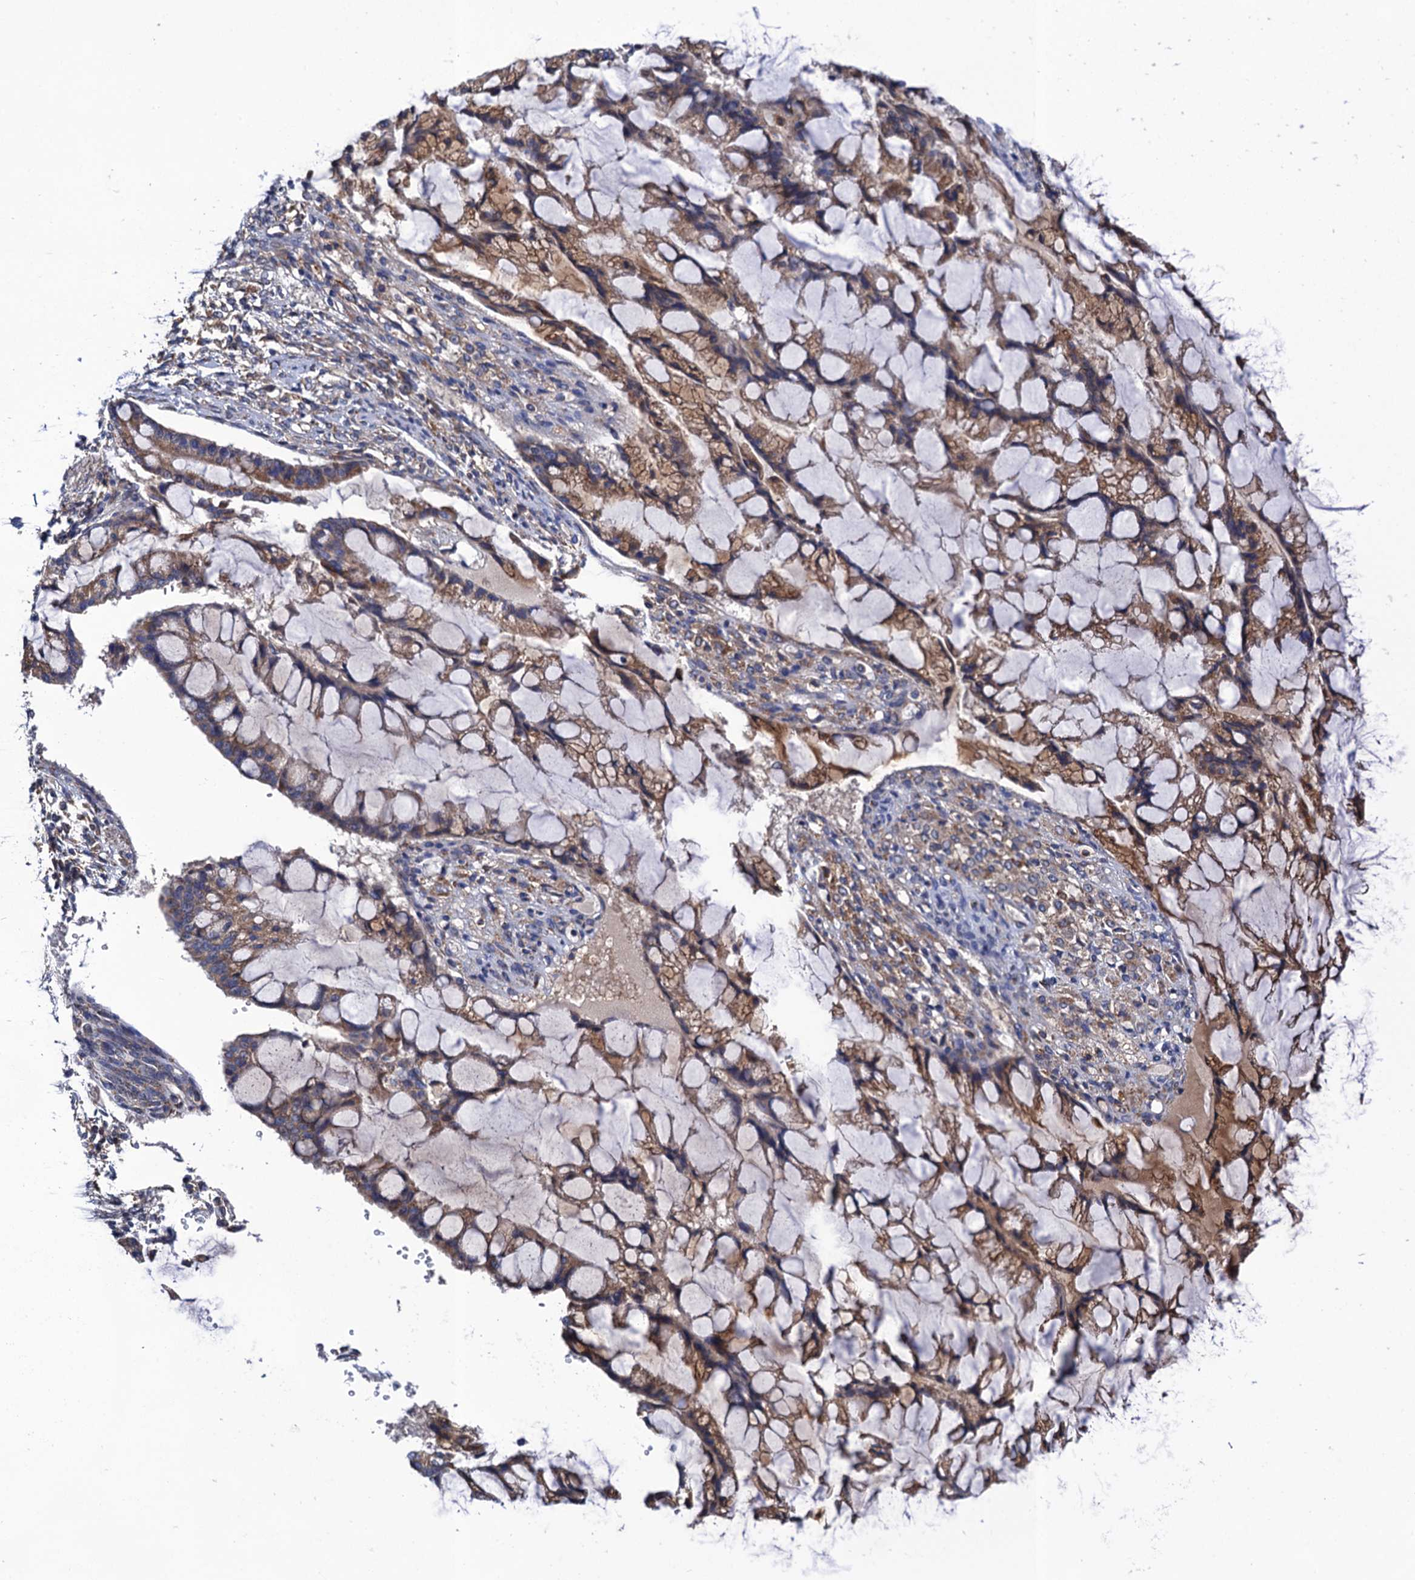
{"staining": {"intensity": "moderate", "quantity": ">75%", "location": "cytoplasmic/membranous"}, "tissue": "ovarian cancer", "cell_type": "Tumor cells", "image_type": "cancer", "snomed": [{"axis": "morphology", "description": "Cystadenocarcinoma, mucinous, NOS"}, {"axis": "topography", "description": "Ovary"}], "caption": "A micrograph of ovarian mucinous cystadenocarcinoma stained for a protein shows moderate cytoplasmic/membranous brown staining in tumor cells.", "gene": "PGLS", "patient": {"sex": "female", "age": 73}}